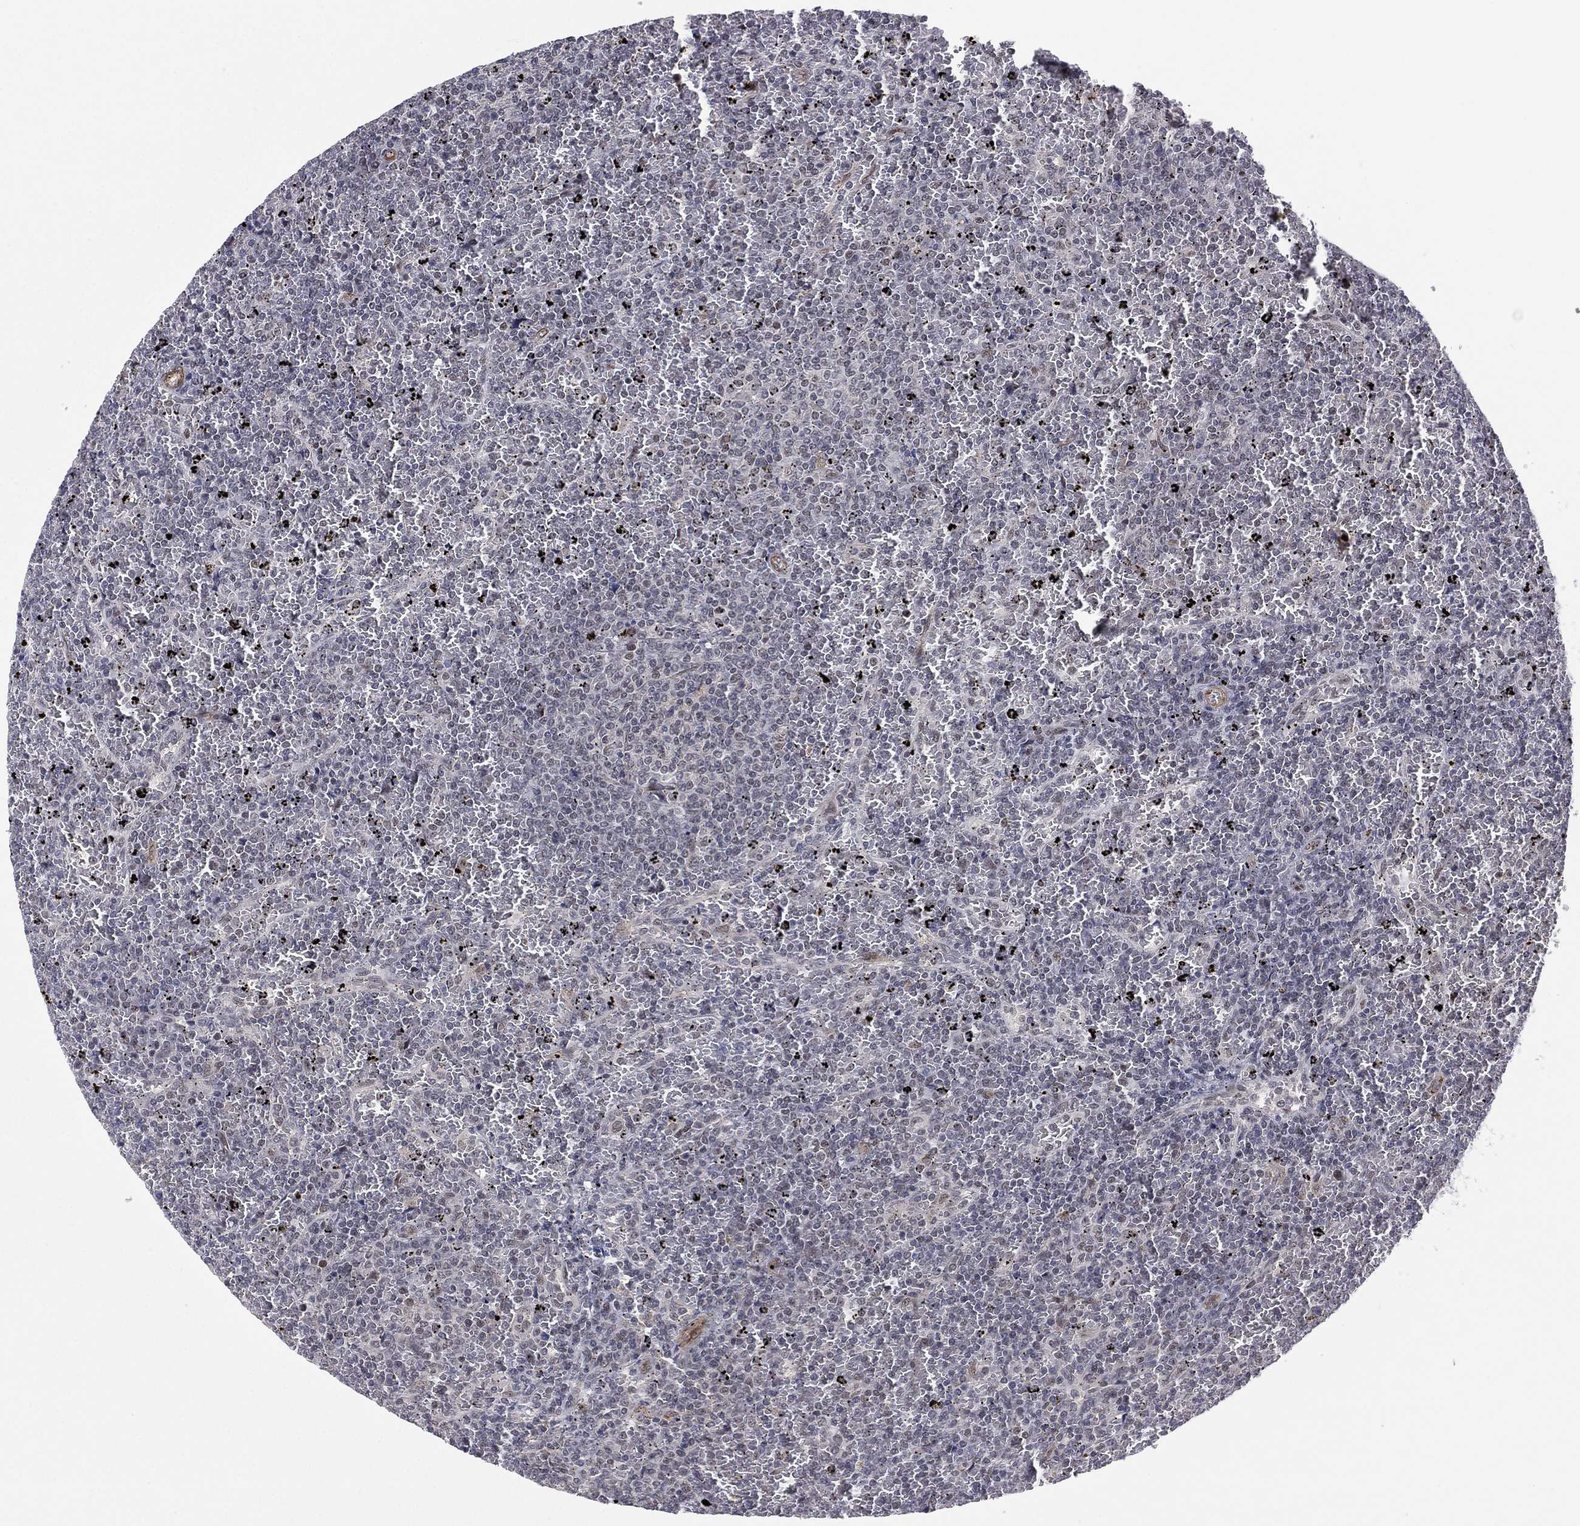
{"staining": {"intensity": "negative", "quantity": "none", "location": "none"}, "tissue": "lymphoma", "cell_type": "Tumor cells", "image_type": "cancer", "snomed": [{"axis": "morphology", "description": "Malignant lymphoma, non-Hodgkin's type, Low grade"}, {"axis": "topography", "description": "Spleen"}], "caption": "A micrograph of lymphoma stained for a protein reveals no brown staining in tumor cells. Nuclei are stained in blue.", "gene": "GSE1", "patient": {"sex": "female", "age": 77}}